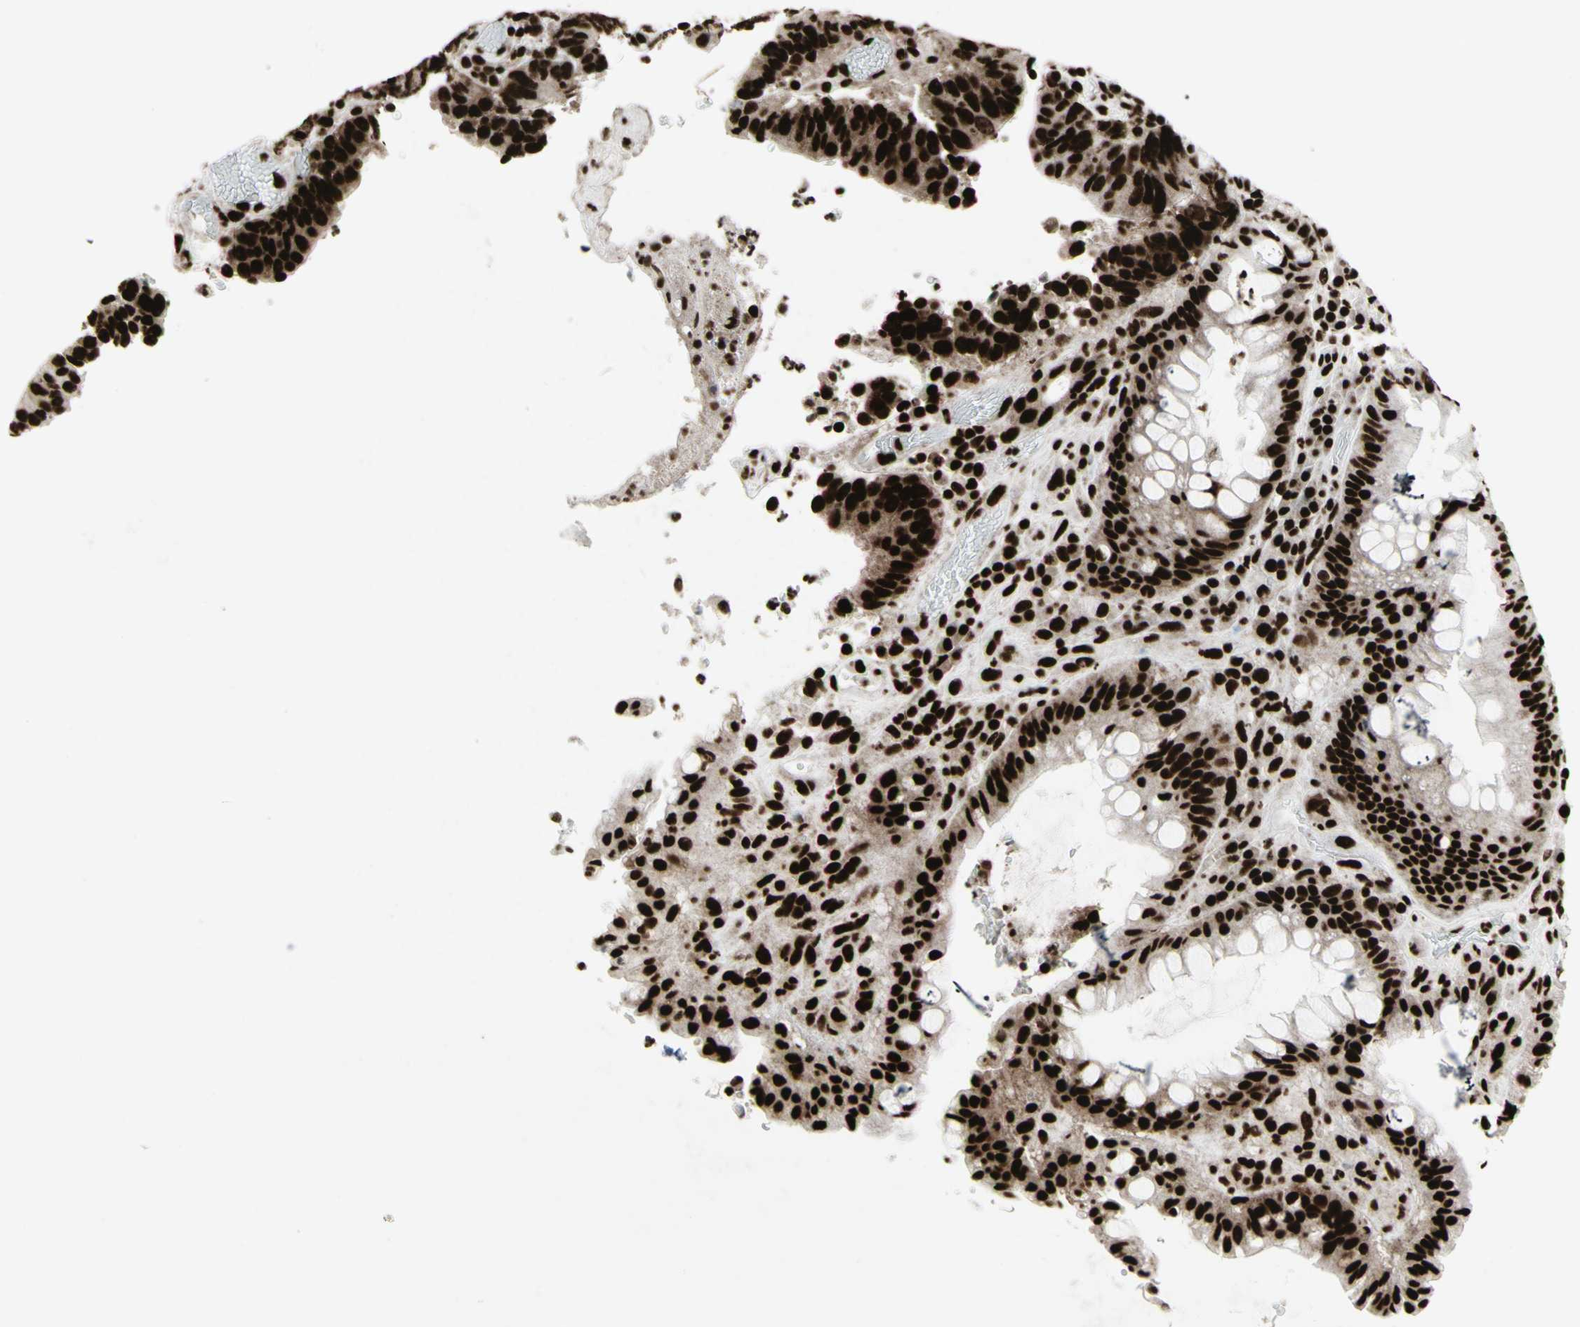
{"staining": {"intensity": "strong", "quantity": ">75%", "location": "nuclear"}, "tissue": "colorectal cancer", "cell_type": "Tumor cells", "image_type": "cancer", "snomed": [{"axis": "morphology", "description": "Adenocarcinoma, NOS"}, {"axis": "topography", "description": "Rectum"}], "caption": "Adenocarcinoma (colorectal) stained with a brown dye displays strong nuclear positive staining in about >75% of tumor cells.", "gene": "U2AF2", "patient": {"sex": "male", "age": 72}}